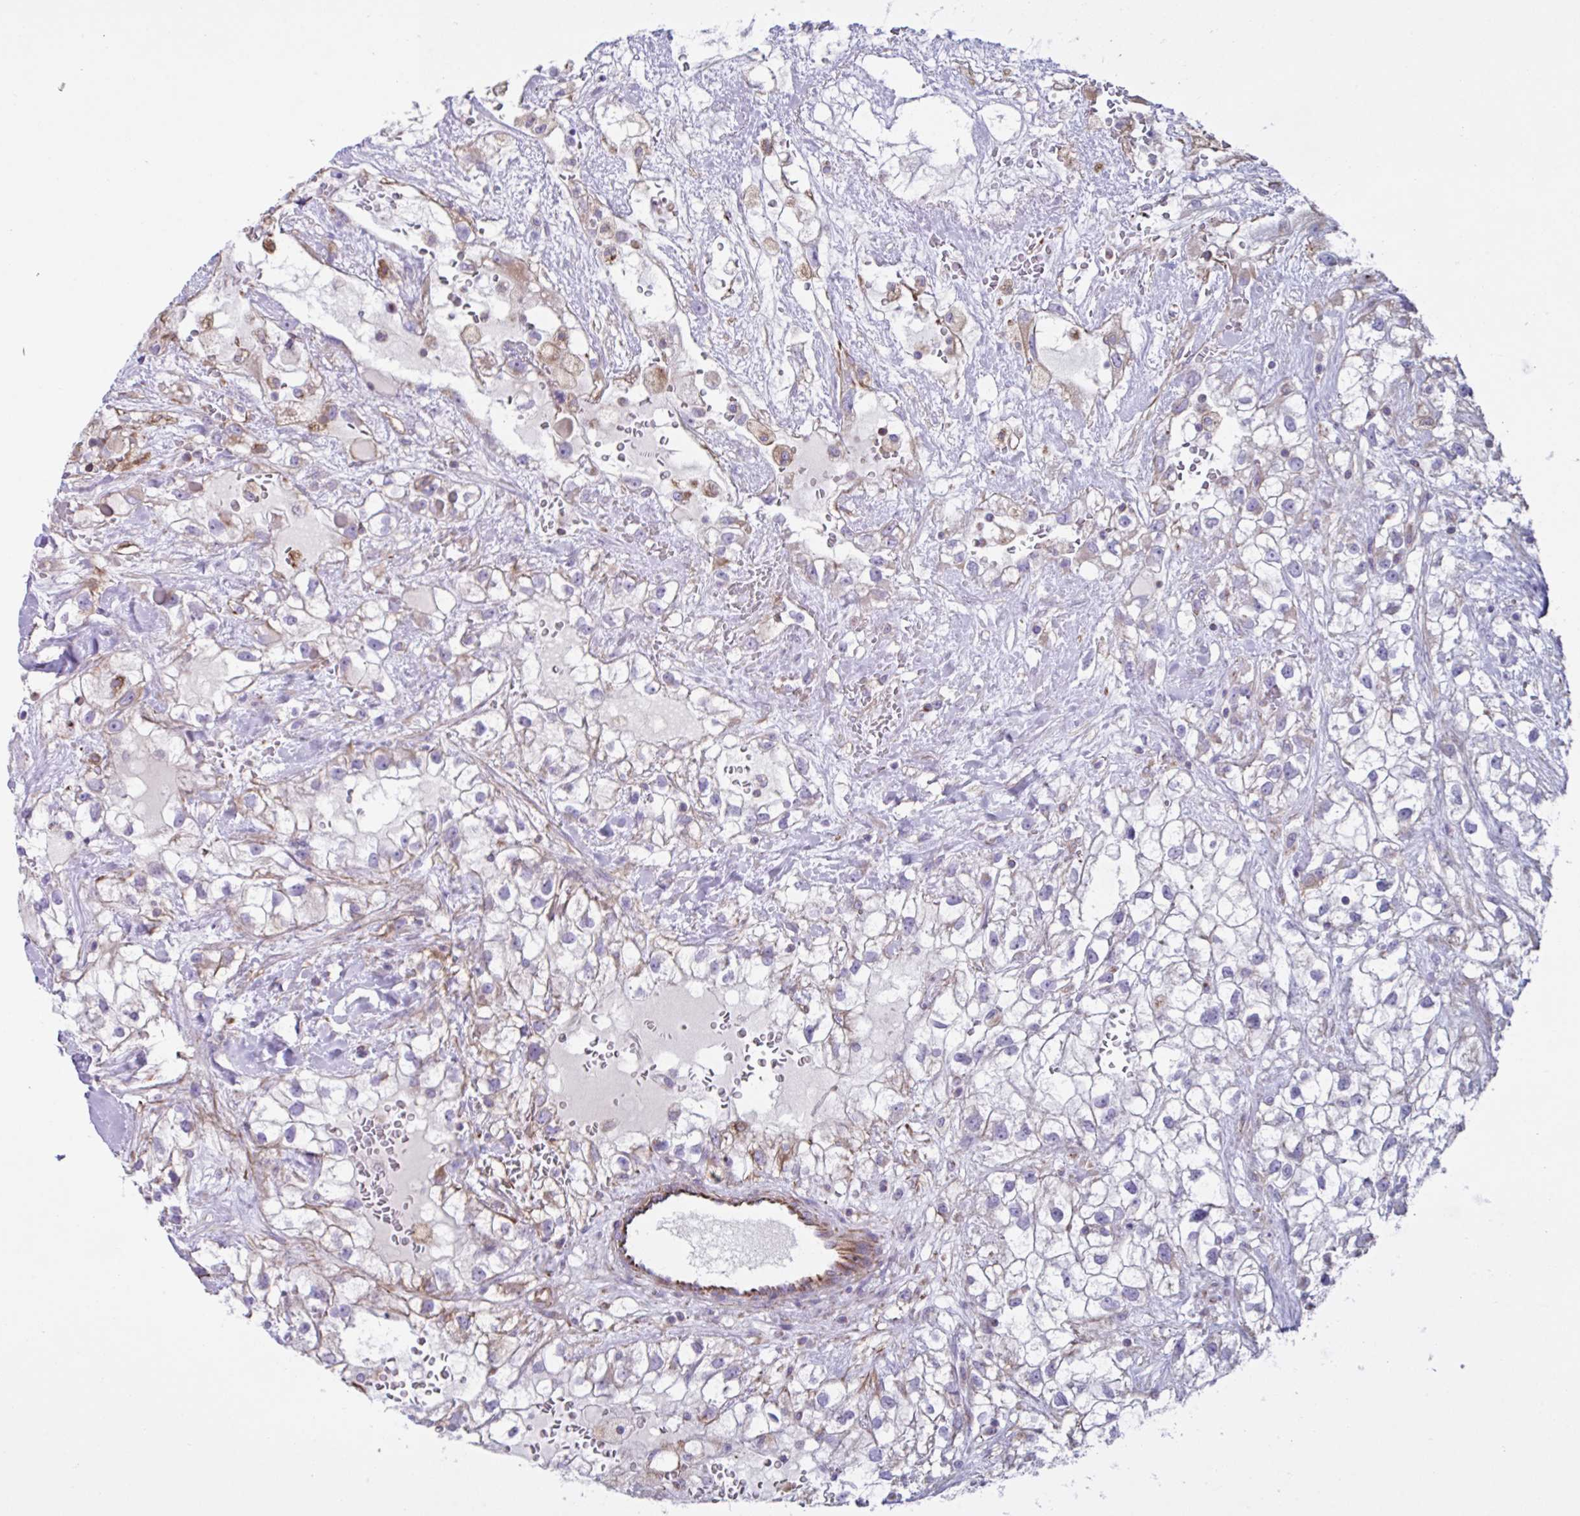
{"staining": {"intensity": "negative", "quantity": "none", "location": "none"}, "tissue": "renal cancer", "cell_type": "Tumor cells", "image_type": "cancer", "snomed": [{"axis": "morphology", "description": "Adenocarcinoma, NOS"}, {"axis": "topography", "description": "Kidney"}], "caption": "A high-resolution image shows IHC staining of renal adenocarcinoma, which shows no significant staining in tumor cells. Nuclei are stained in blue.", "gene": "TMEM86B", "patient": {"sex": "male", "age": 59}}